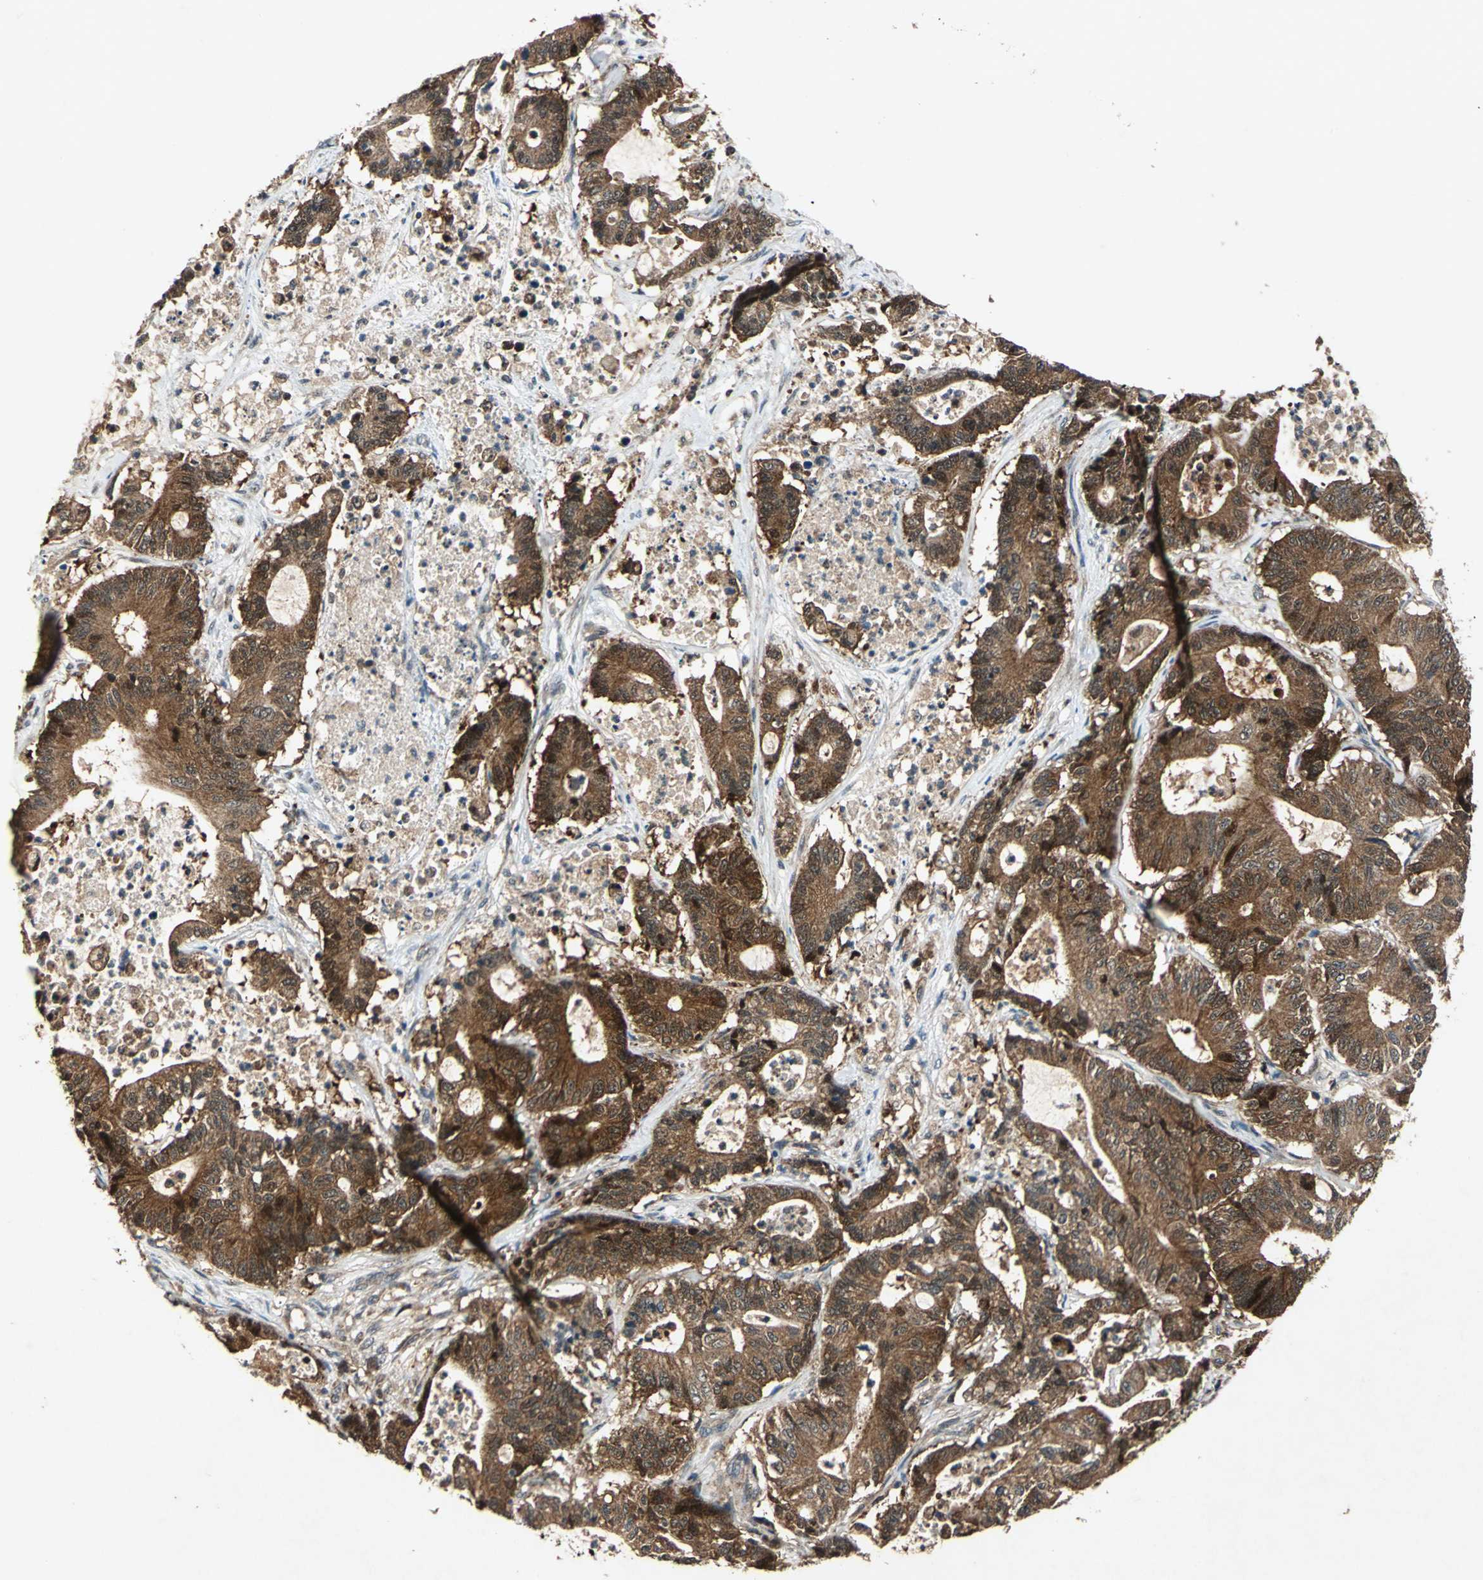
{"staining": {"intensity": "strong", "quantity": ">75%", "location": "cytoplasmic/membranous"}, "tissue": "colorectal cancer", "cell_type": "Tumor cells", "image_type": "cancer", "snomed": [{"axis": "morphology", "description": "Adenocarcinoma, NOS"}, {"axis": "topography", "description": "Colon"}], "caption": "Strong cytoplasmic/membranous positivity for a protein is appreciated in about >75% of tumor cells of colorectal adenocarcinoma using immunohistochemistry (IHC).", "gene": "AHSA1", "patient": {"sex": "female", "age": 84}}